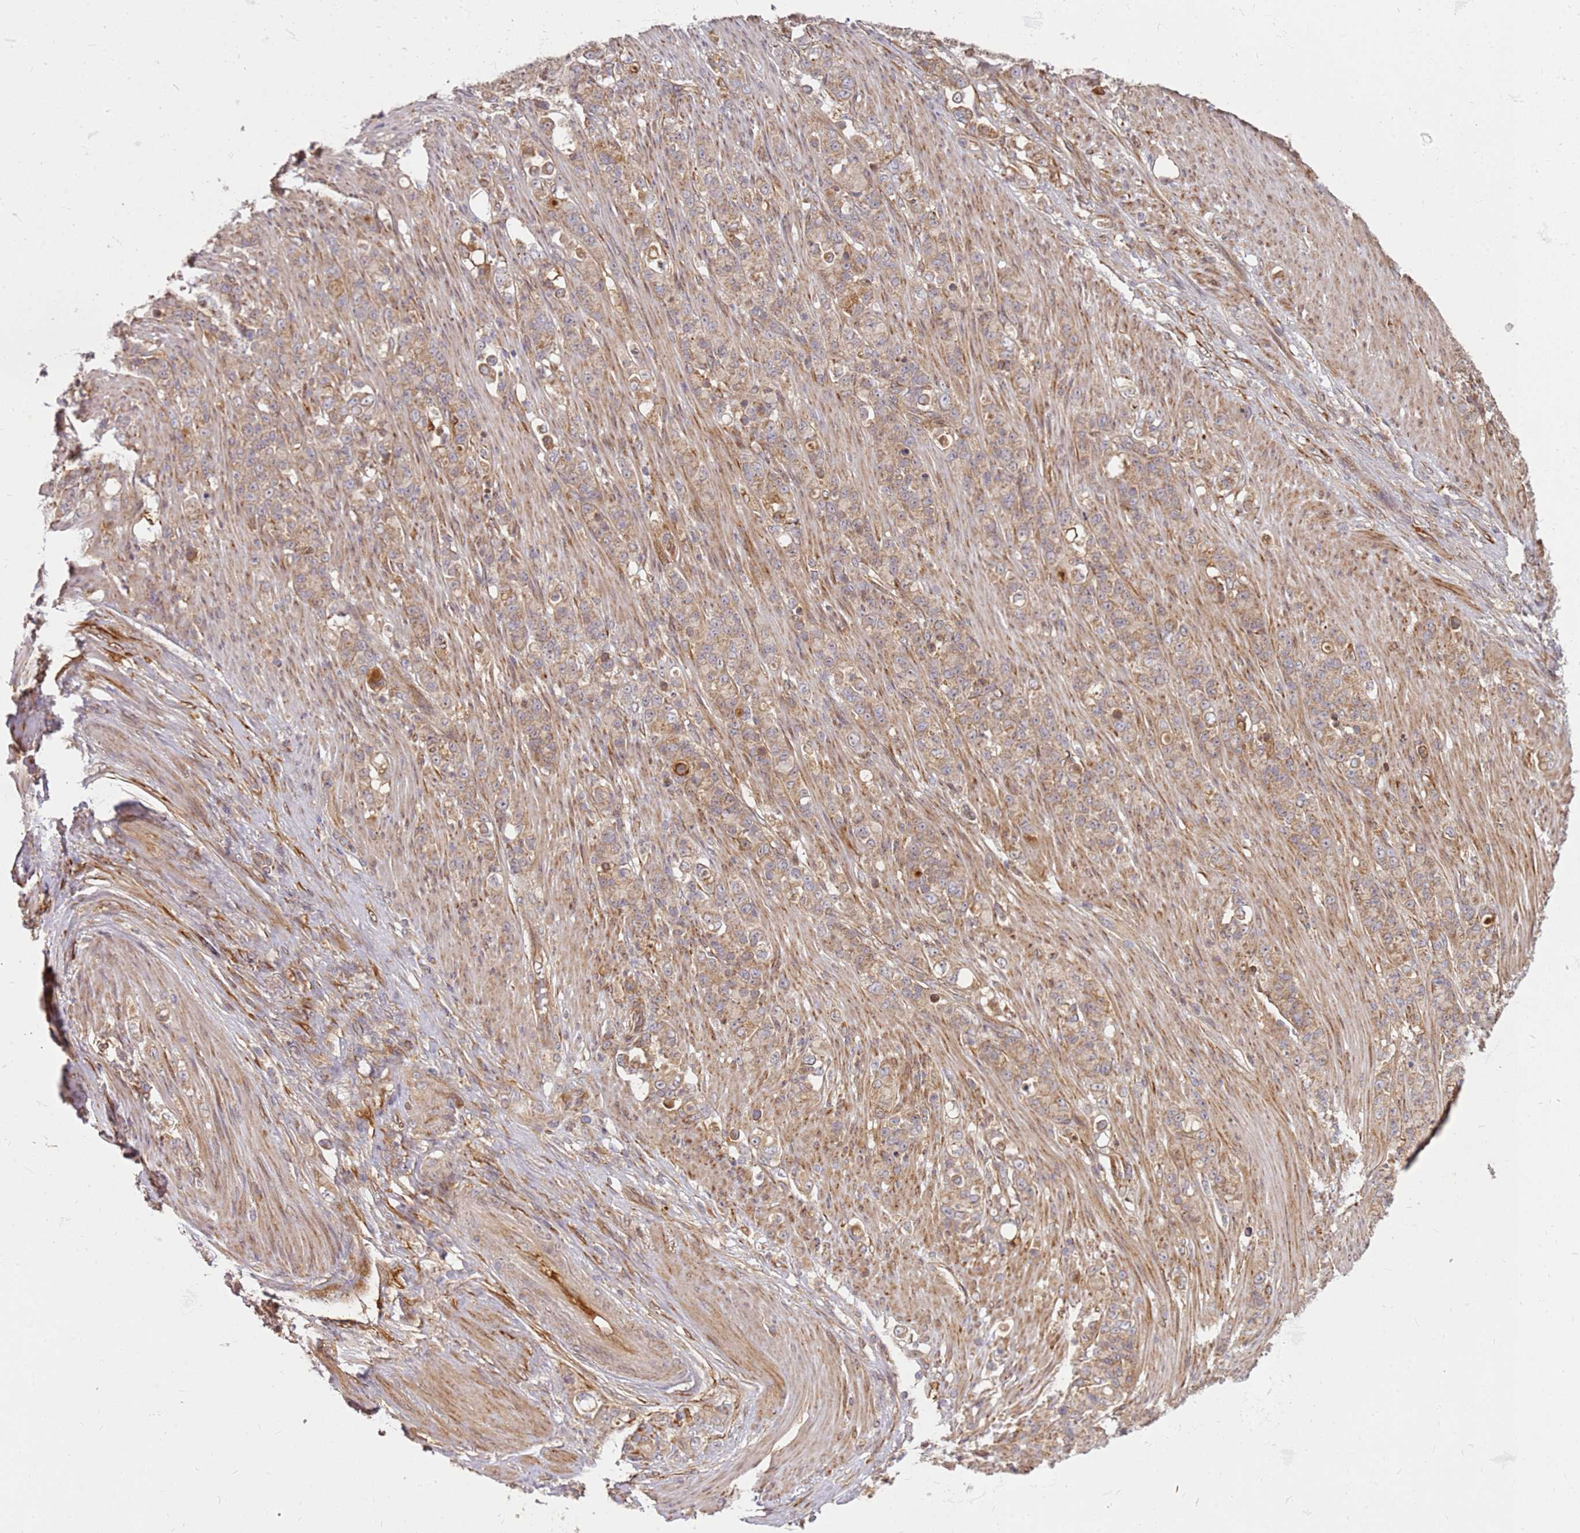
{"staining": {"intensity": "moderate", "quantity": ">75%", "location": "cytoplasmic/membranous"}, "tissue": "stomach cancer", "cell_type": "Tumor cells", "image_type": "cancer", "snomed": [{"axis": "morphology", "description": "Normal tissue, NOS"}, {"axis": "morphology", "description": "Adenocarcinoma, NOS"}, {"axis": "topography", "description": "Stomach"}], "caption": "Tumor cells show moderate cytoplasmic/membranous positivity in approximately >75% of cells in stomach adenocarcinoma.", "gene": "CCDC159", "patient": {"sex": "female", "age": 79}}